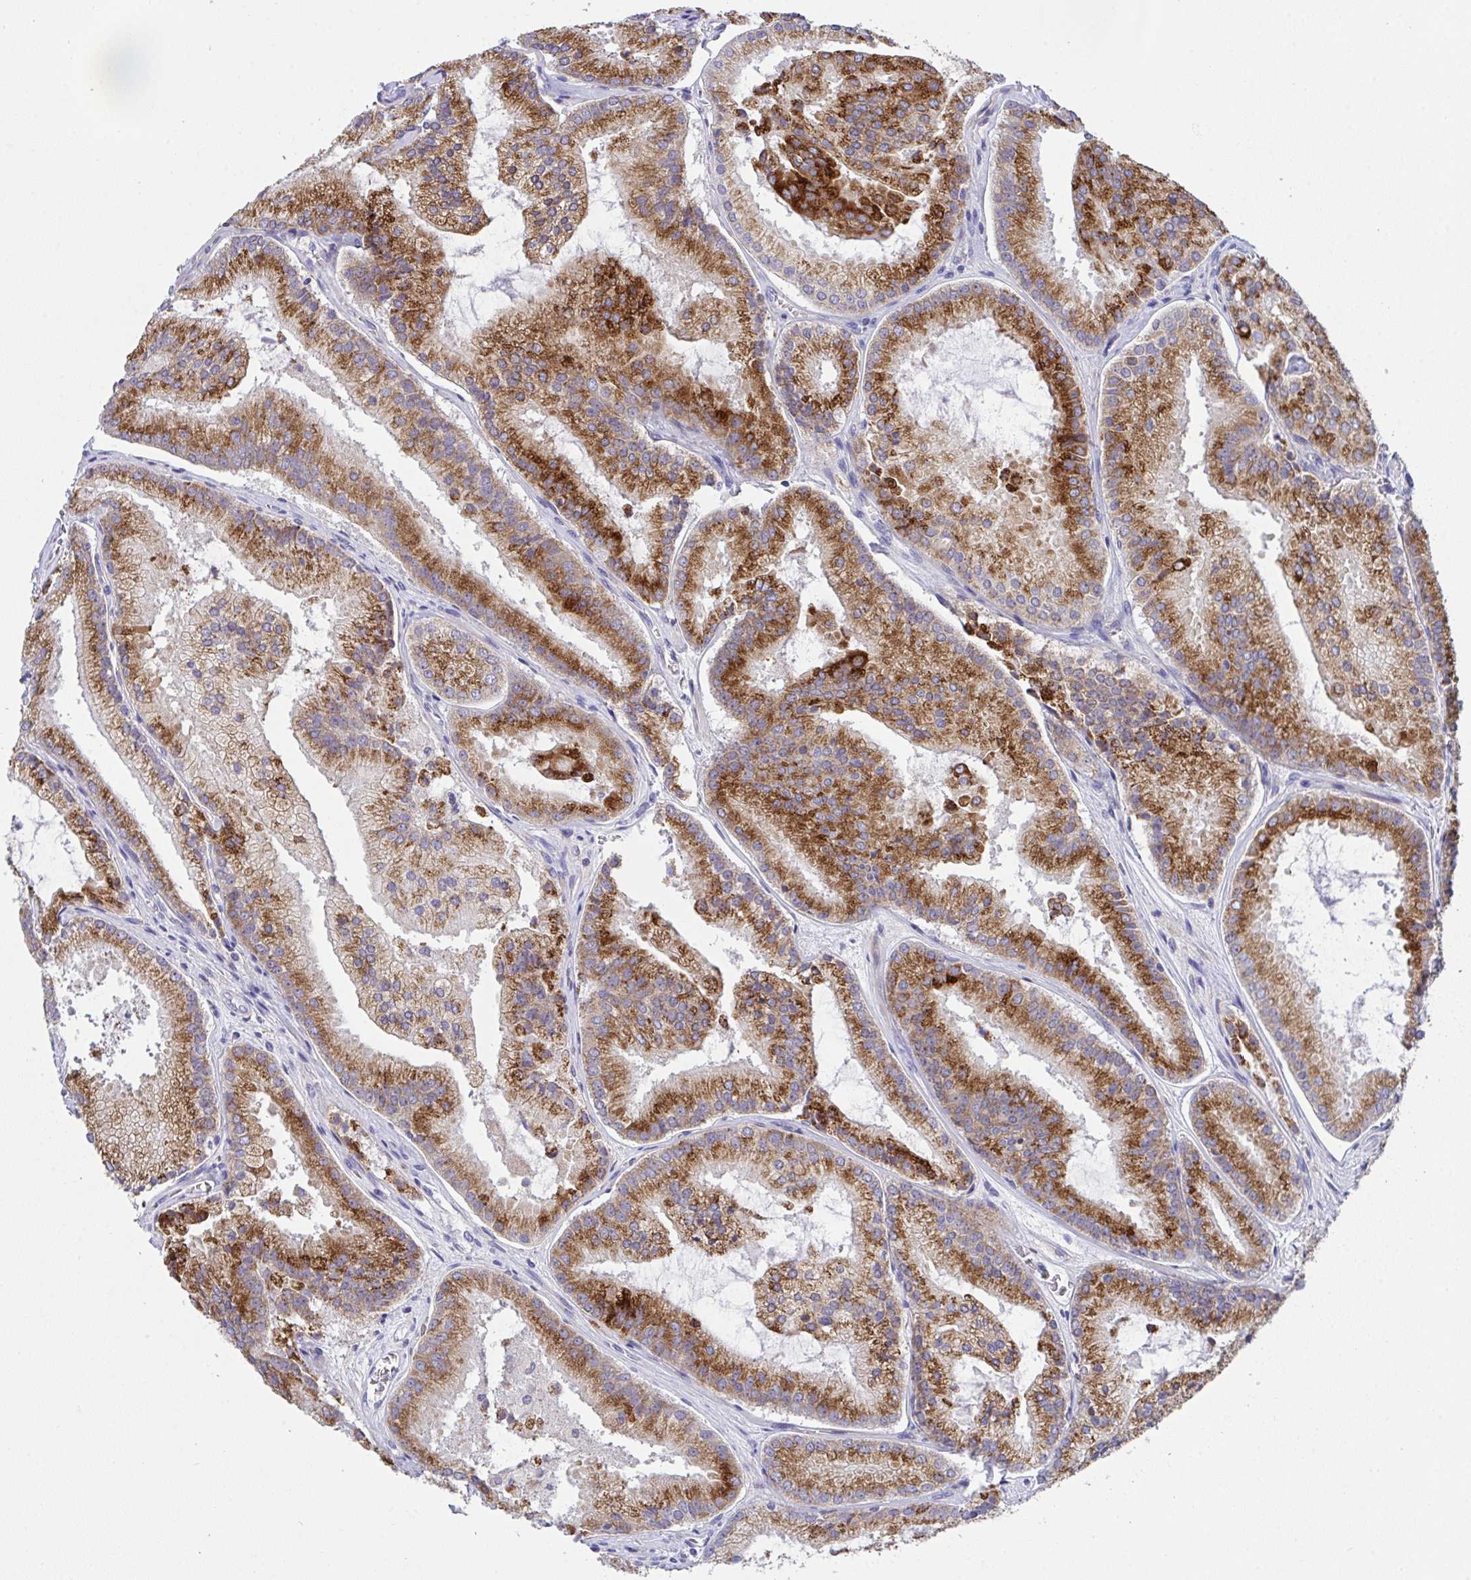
{"staining": {"intensity": "strong", "quantity": ">75%", "location": "cytoplasmic/membranous"}, "tissue": "prostate cancer", "cell_type": "Tumor cells", "image_type": "cancer", "snomed": [{"axis": "morphology", "description": "Adenocarcinoma, High grade"}, {"axis": "topography", "description": "Prostate"}], "caption": "Human prostate high-grade adenocarcinoma stained for a protein (brown) exhibits strong cytoplasmic/membranous positive expression in approximately >75% of tumor cells.", "gene": "MIA3", "patient": {"sex": "male", "age": 73}}